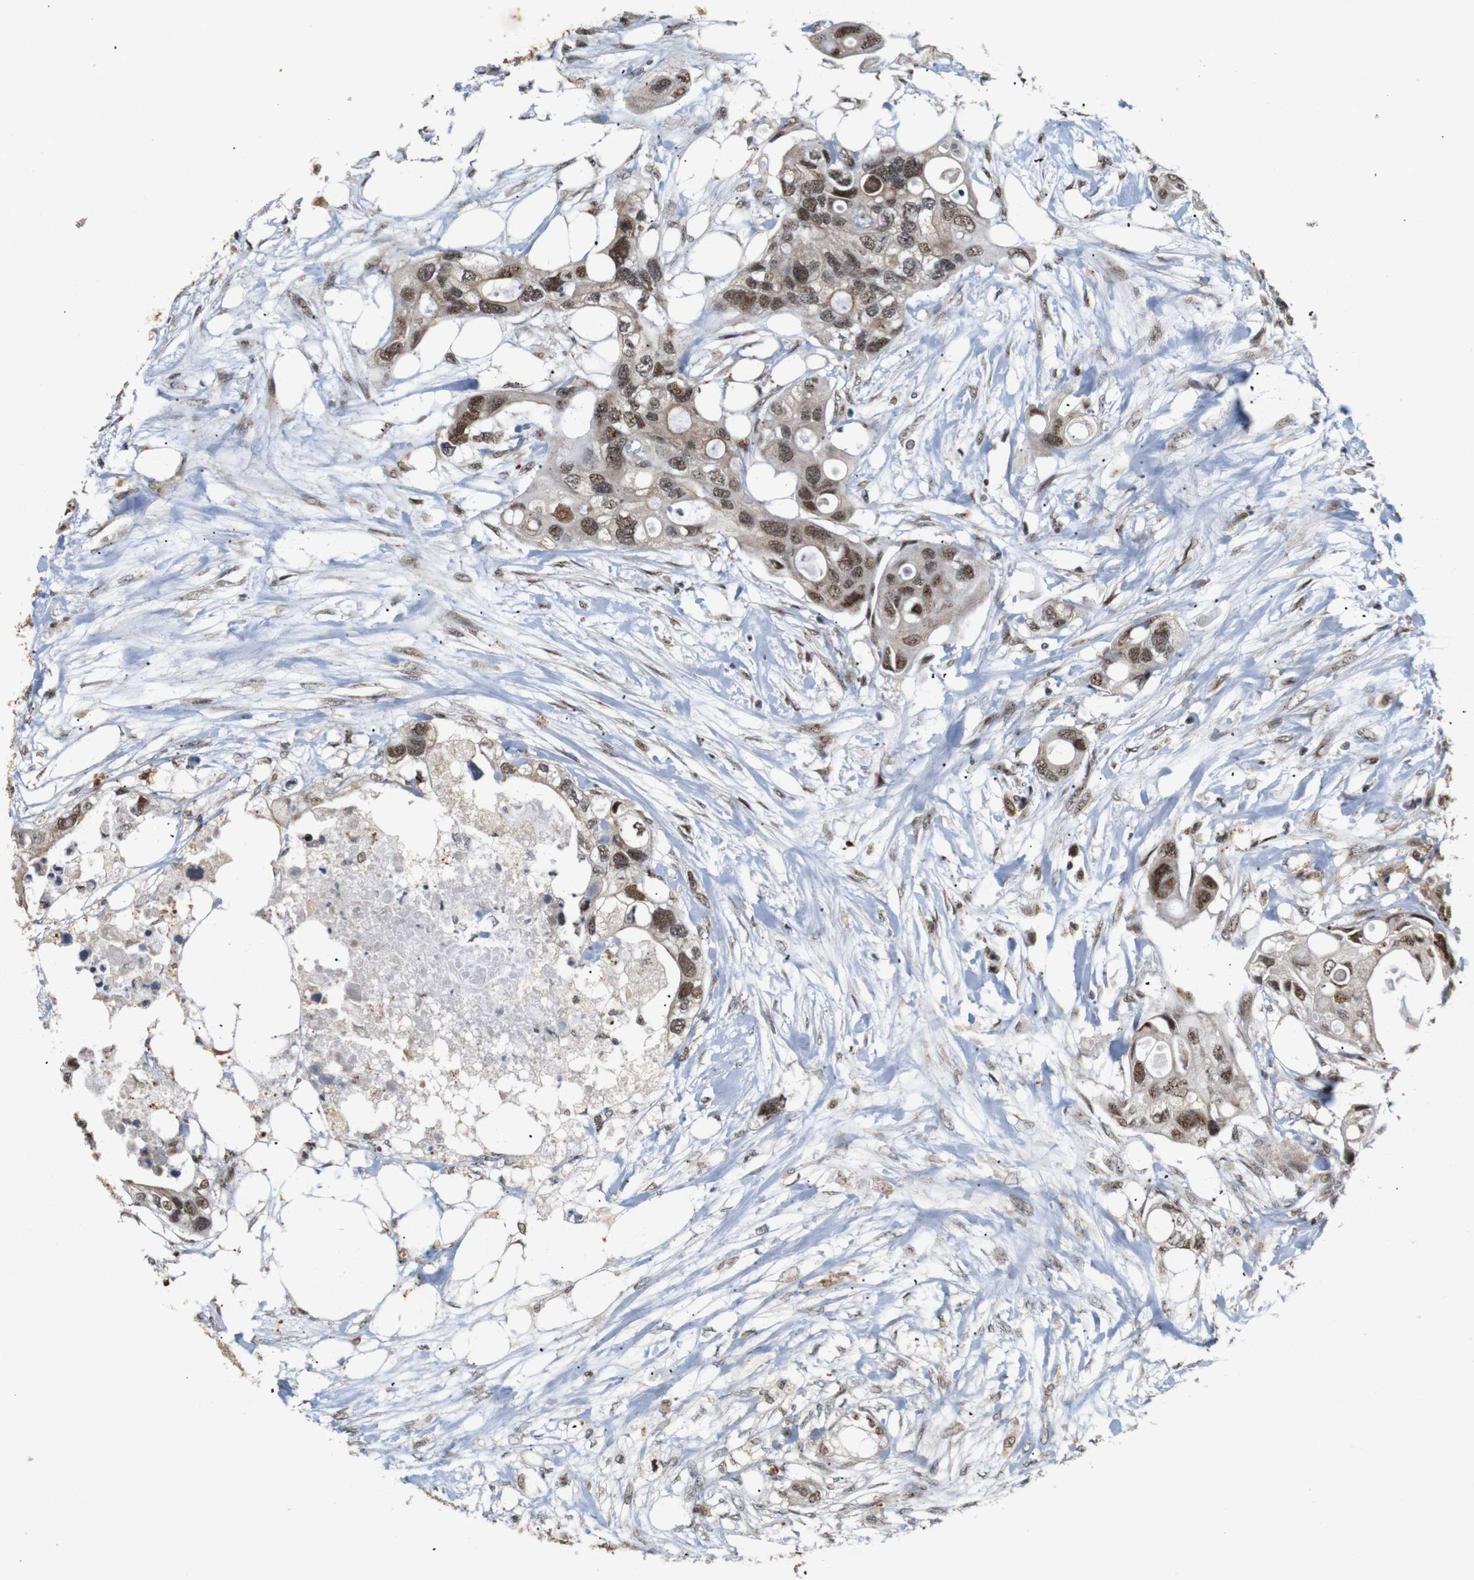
{"staining": {"intensity": "moderate", "quantity": ">75%", "location": "cytoplasmic/membranous,nuclear"}, "tissue": "colorectal cancer", "cell_type": "Tumor cells", "image_type": "cancer", "snomed": [{"axis": "morphology", "description": "Adenocarcinoma, NOS"}, {"axis": "topography", "description": "Colon"}], "caption": "The photomicrograph demonstrates immunohistochemical staining of colorectal cancer. There is moderate cytoplasmic/membranous and nuclear positivity is present in about >75% of tumor cells.", "gene": "PYM1", "patient": {"sex": "female", "age": 57}}